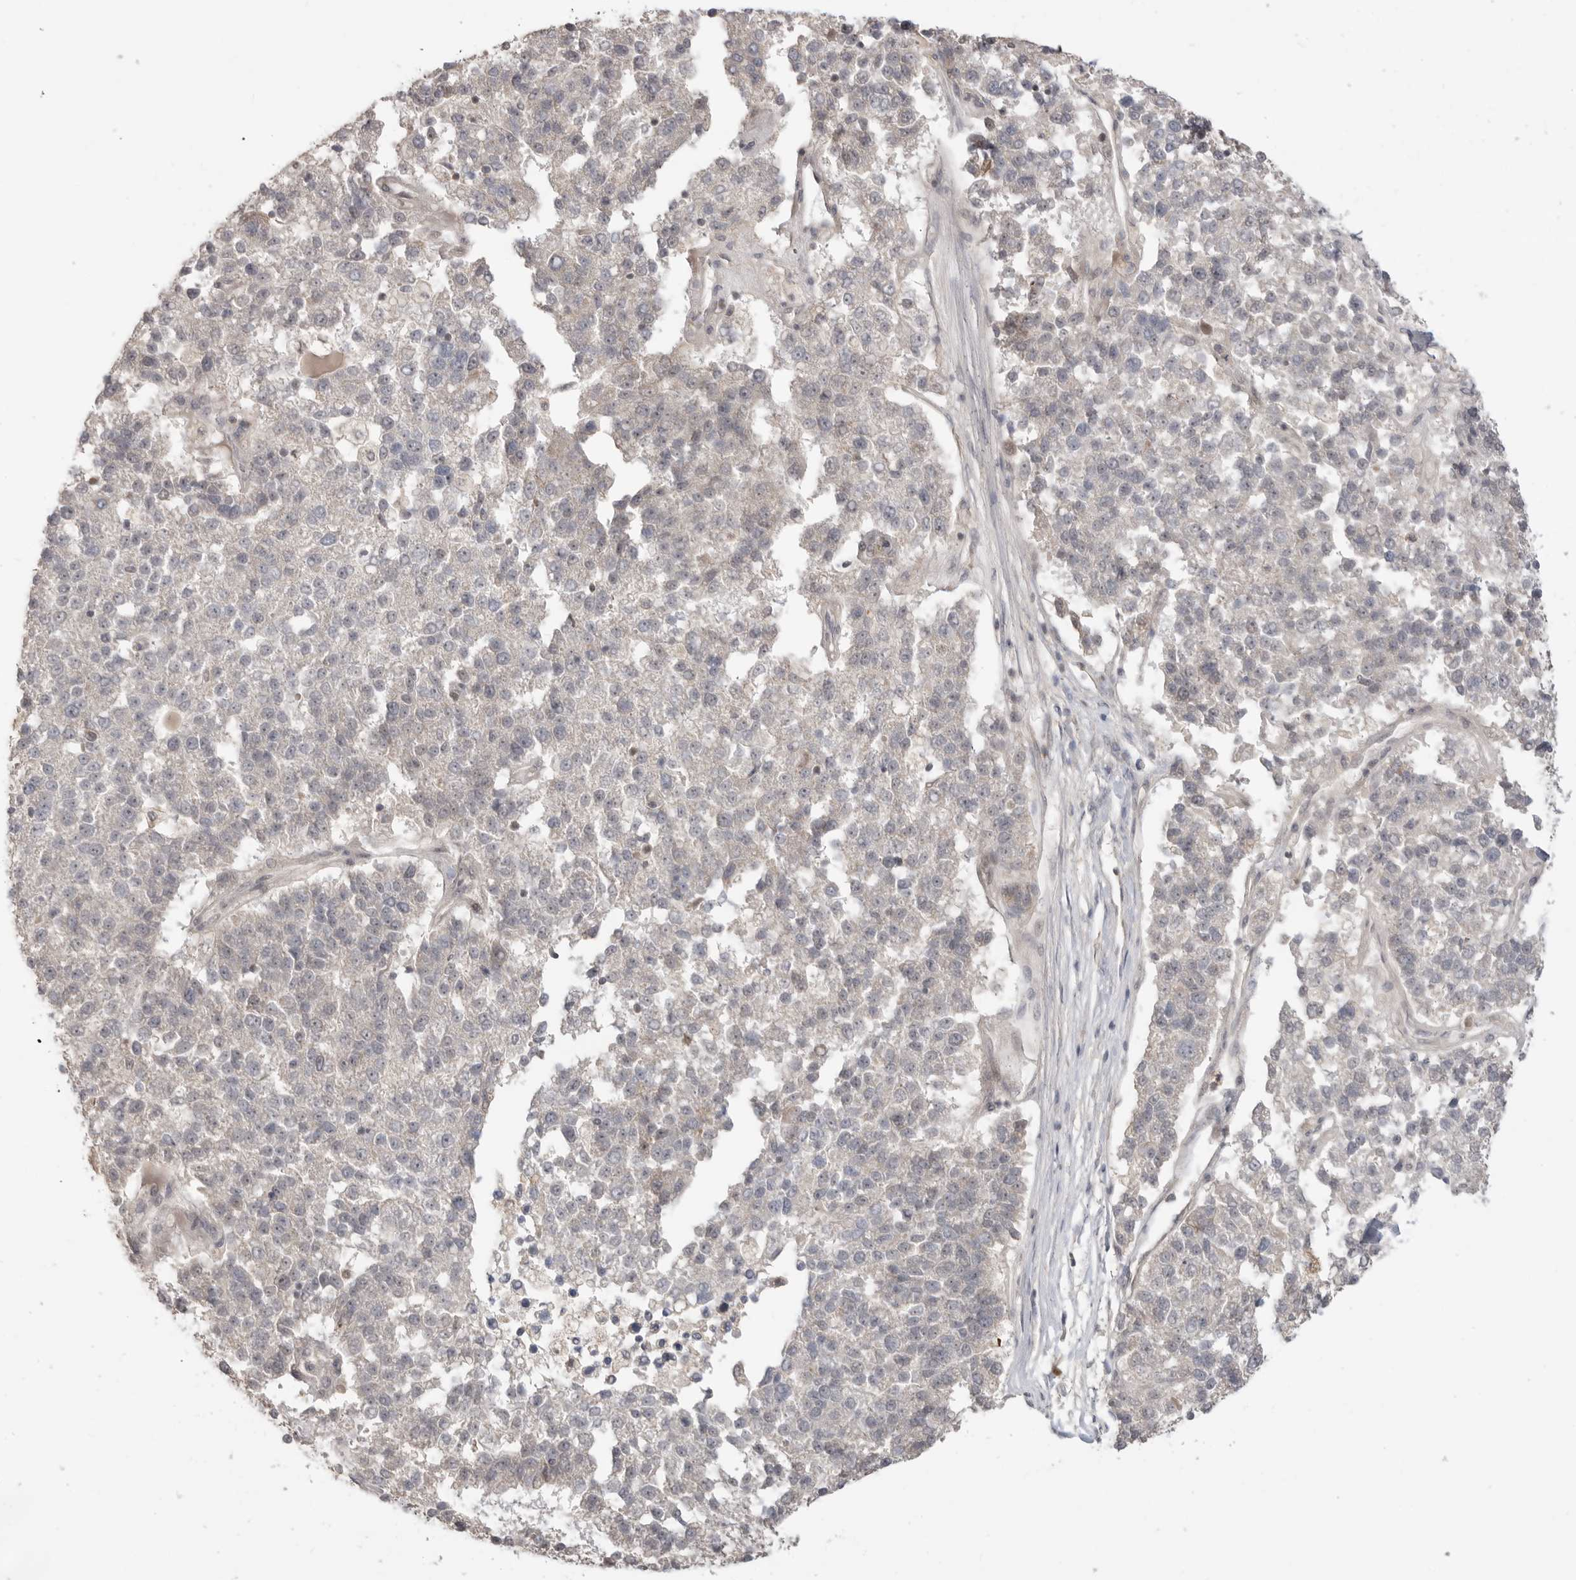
{"staining": {"intensity": "negative", "quantity": "none", "location": "none"}, "tissue": "pancreatic cancer", "cell_type": "Tumor cells", "image_type": "cancer", "snomed": [{"axis": "morphology", "description": "Adenocarcinoma, NOS"}, {"axis": "topography", "description": "Pancreas"}], "caption": "A micrograph of human pancreatic adenocarcinoma is negative for staining in tumor cells.", "gene": "ALKAL1", "patient": {"sex": "female", "age": 61}}